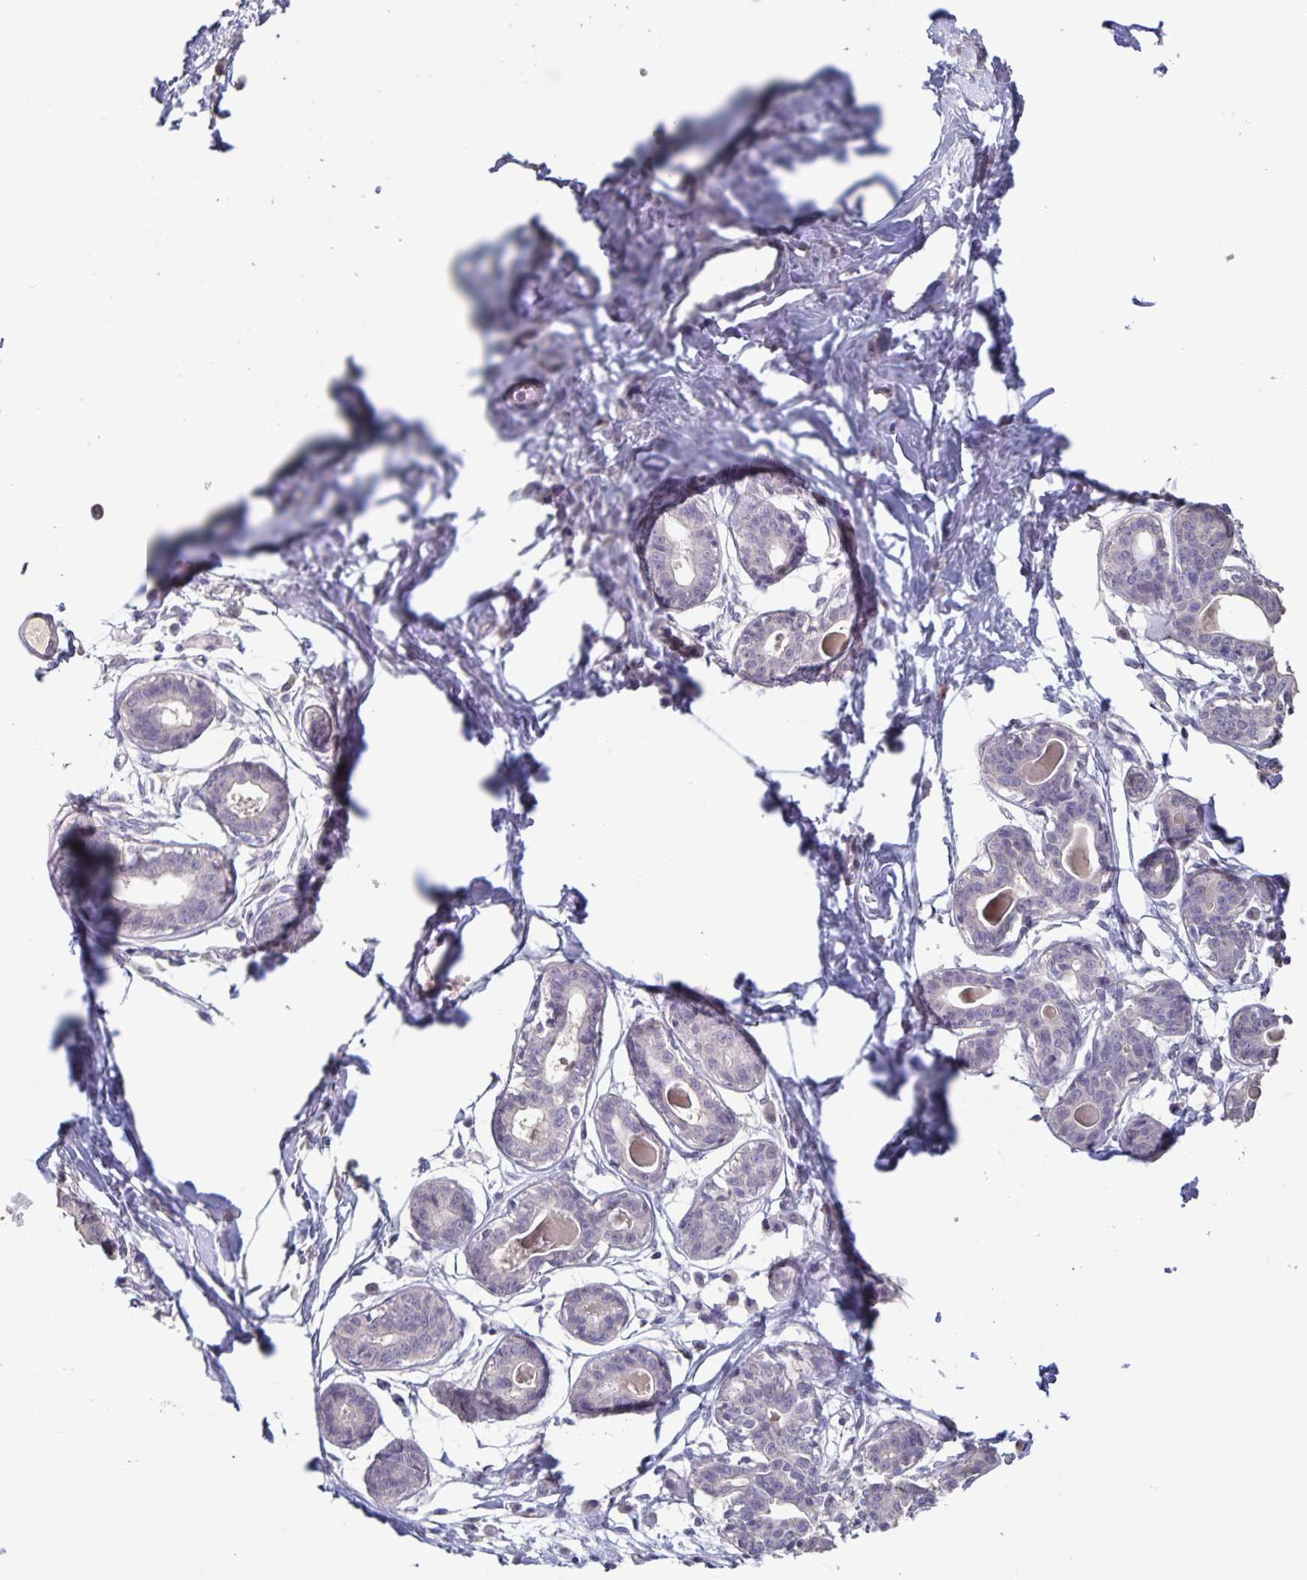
{"staining": {"intensity": "negative", "quantity": "none", "location": "none"}, "tissue": "breast", "cell_type": "Adipocytes", "image_type": "normal", "snomed": [{"axis": "morphology", "description": "Normal tissue, NOS"}, {"axis": "topography", "description": "Breast"}], "caption": "A micrograph of breast stained for a protein exhibits no brown staining in adipocytes.", "gene": "INSL5", "patient": {"sex": "female", "age": 45}}